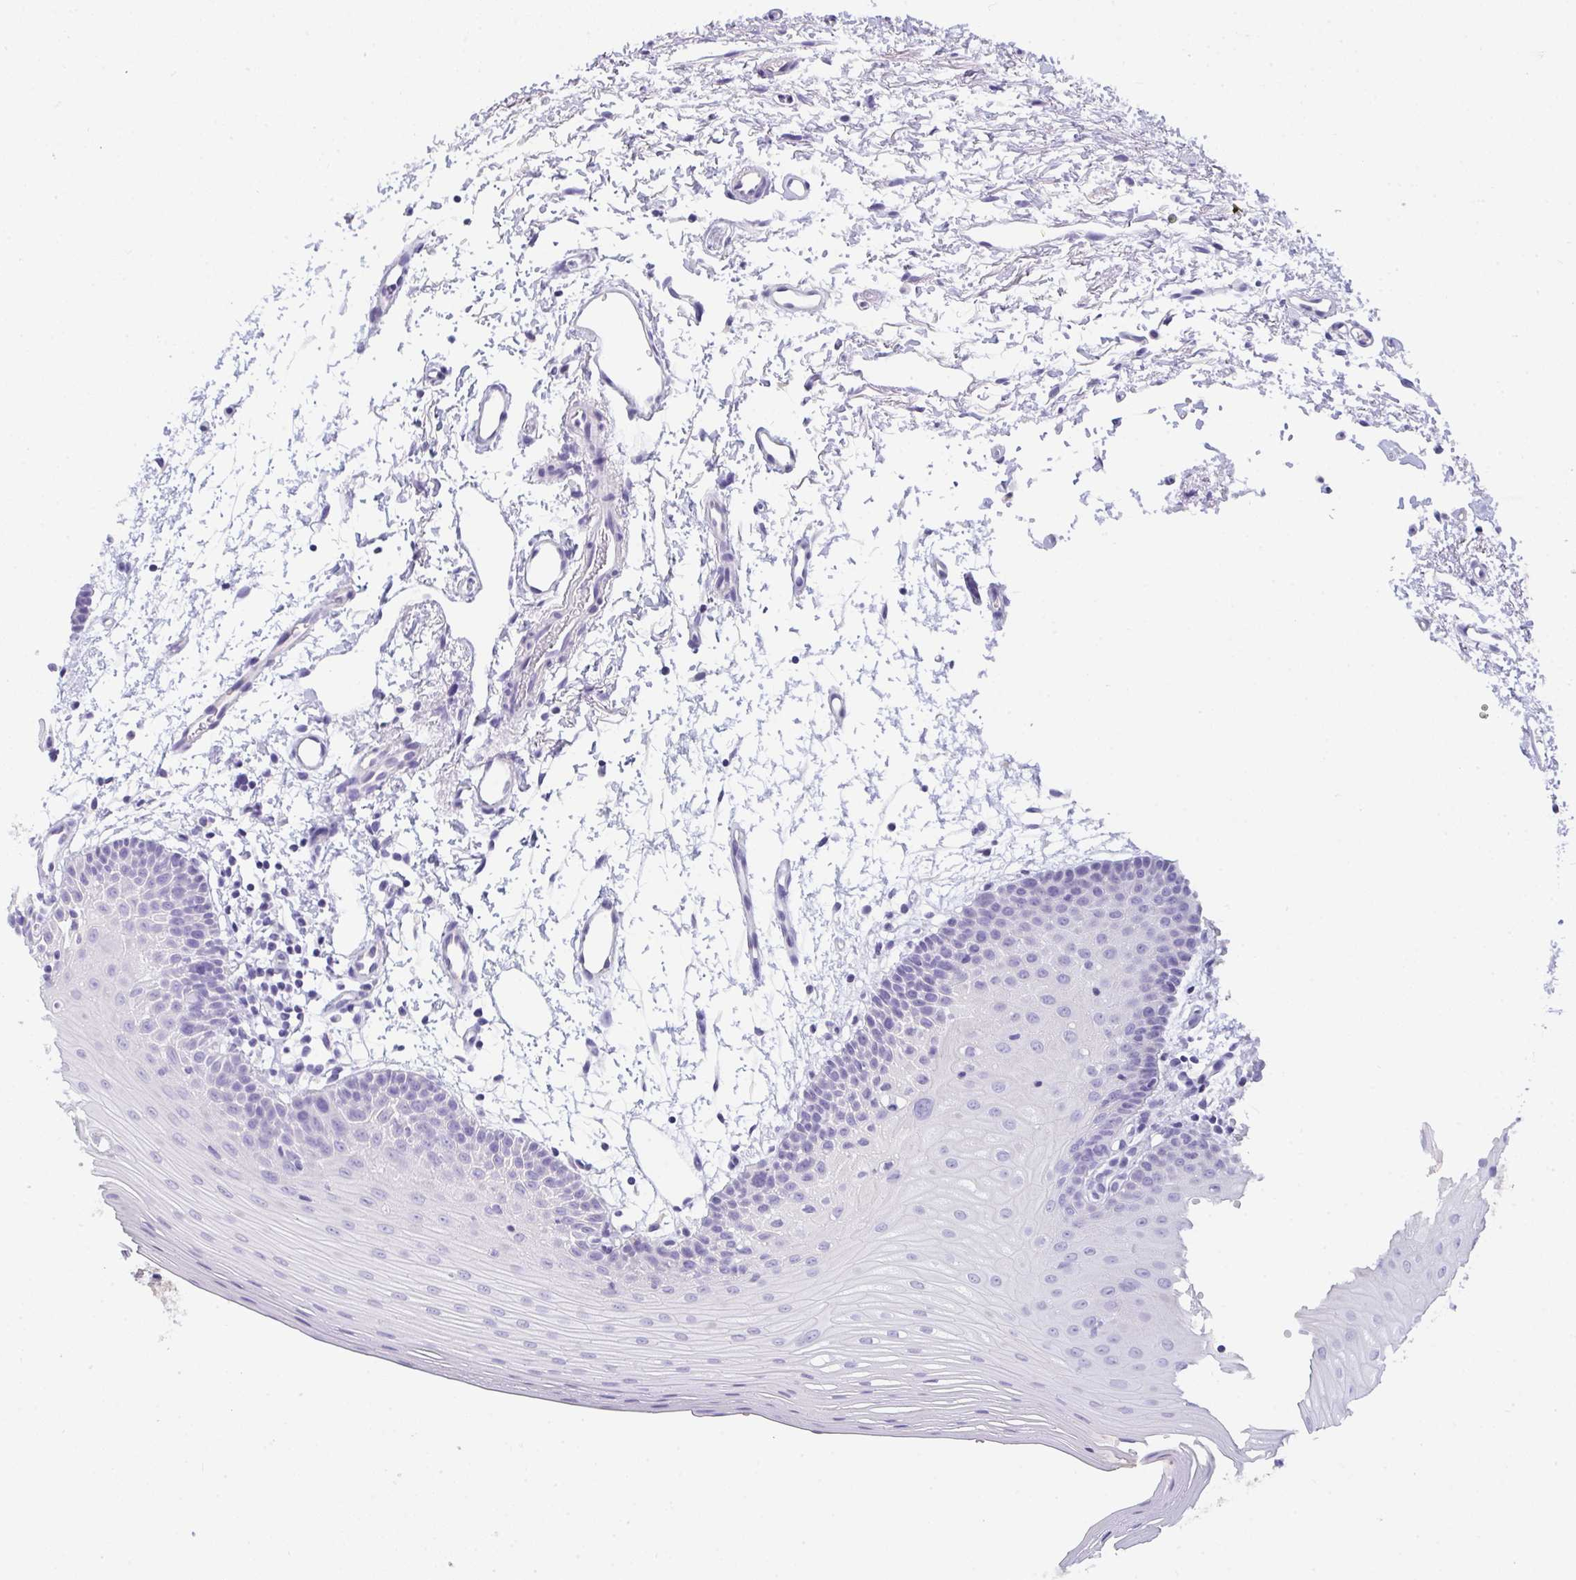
{"staining": {"intensity": "negative", "quantity": "none", "location": "none"}, "tissue": "oral mucosa", "cell_type": "Squamous epithelial cells", "image_type": "normal", "snomed": [{"axis": "morphology", "description": "Normal tissue, NOS"}, {"axis": "topography", "description": "Oral tissue"}], "caption": "Immunohistochemical staining of unremarkable human oral mucosa displays no significant staining in squamous epithelial cells.", "gene": "COX7B", "patient": {"sex": "female", "age": 81}}